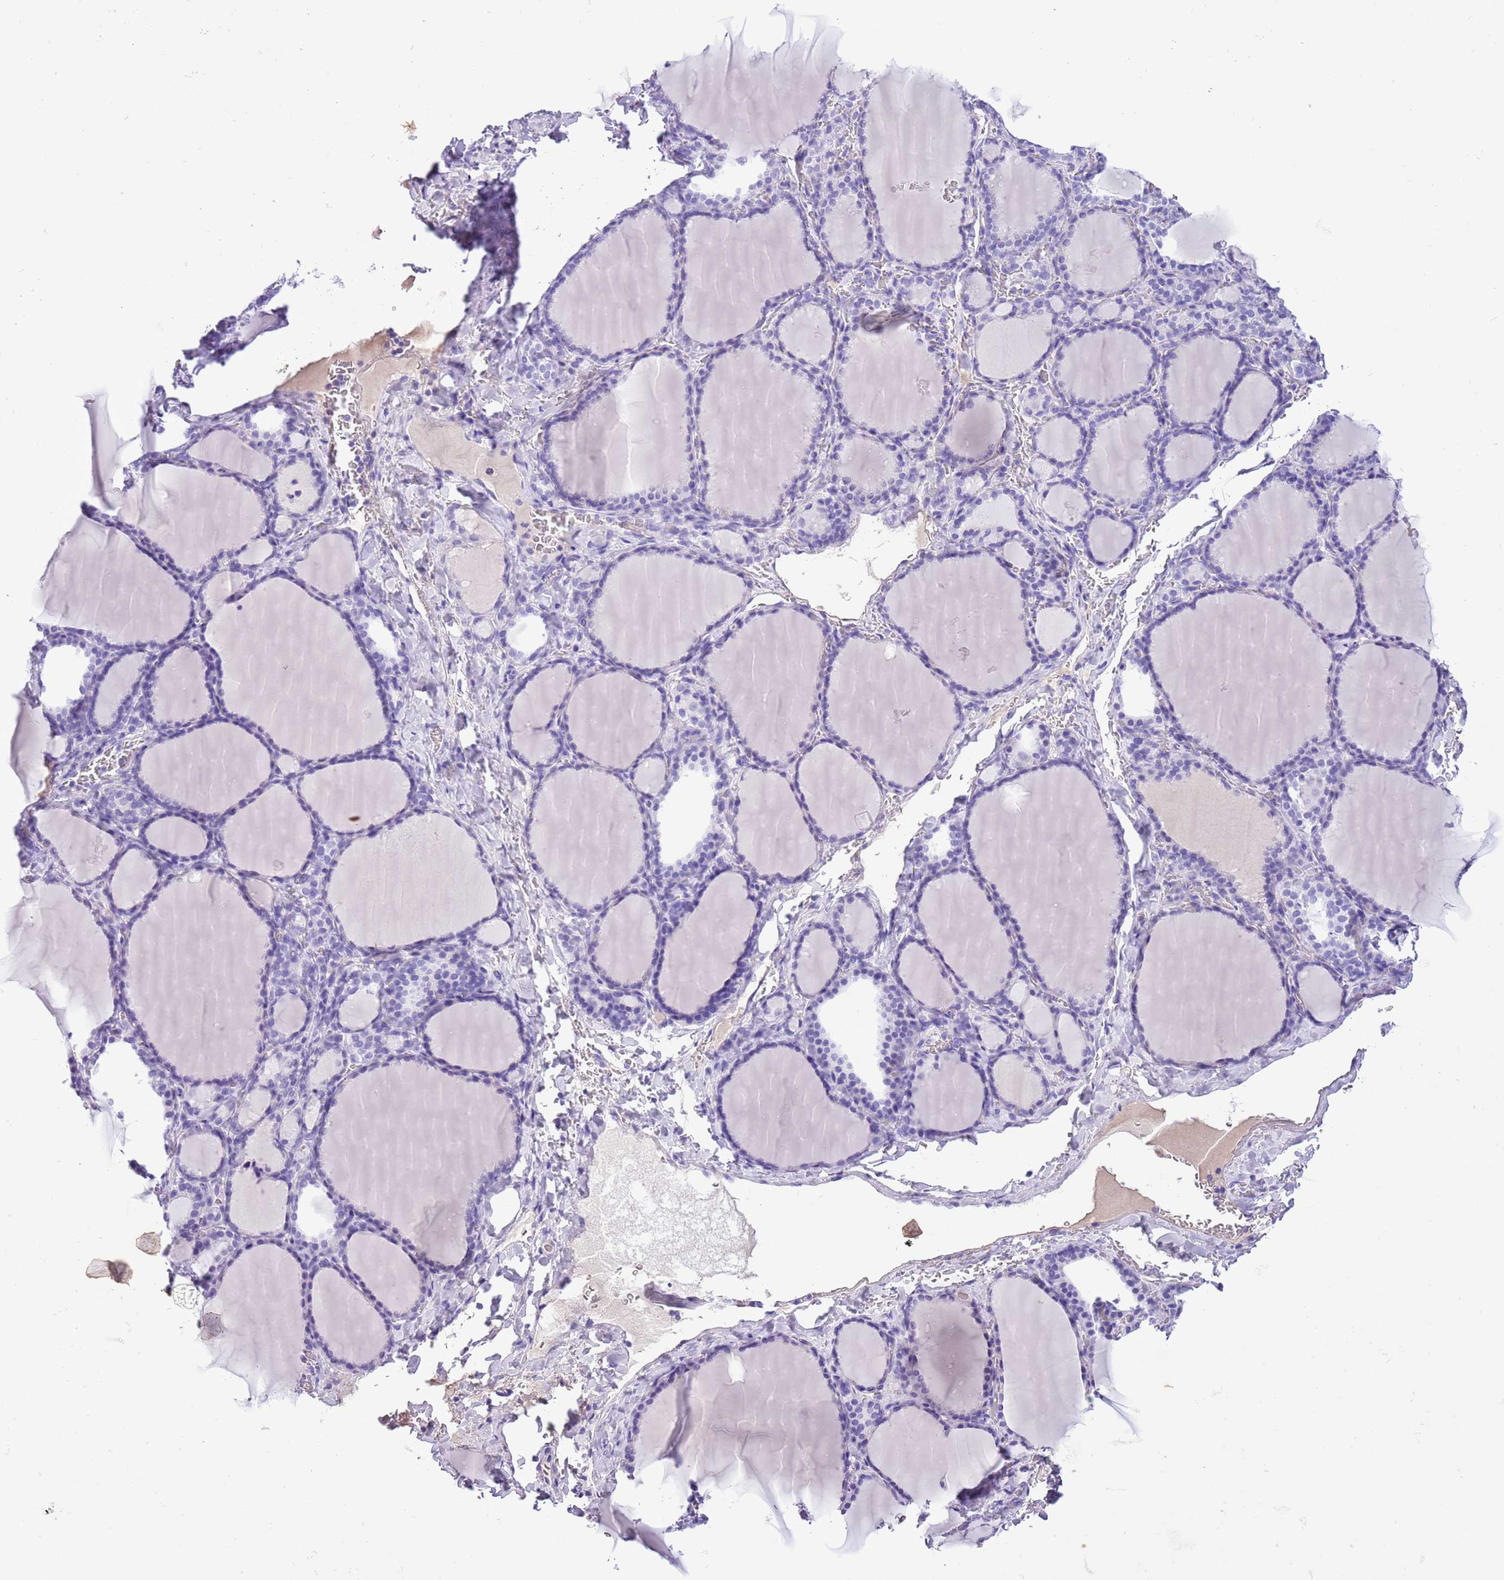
{"staining": {"intensity": "negative", "quantity": "none", "location": "none"}, "tissue": "thyroid gland", "cell_type": "Glandular cells", "image_type": "normal", "snomed": [{"axis": "morphology", "description": "Normal tissue, NOS"}, {"axis": "topography", "description": "Thyroid gland"}], "caption": "Image shows no protein staining in glandular cells of unremarkable thyroid gland.", "gene": "TBC1D10B", "patient": {"sex": "female", "age": 39}}